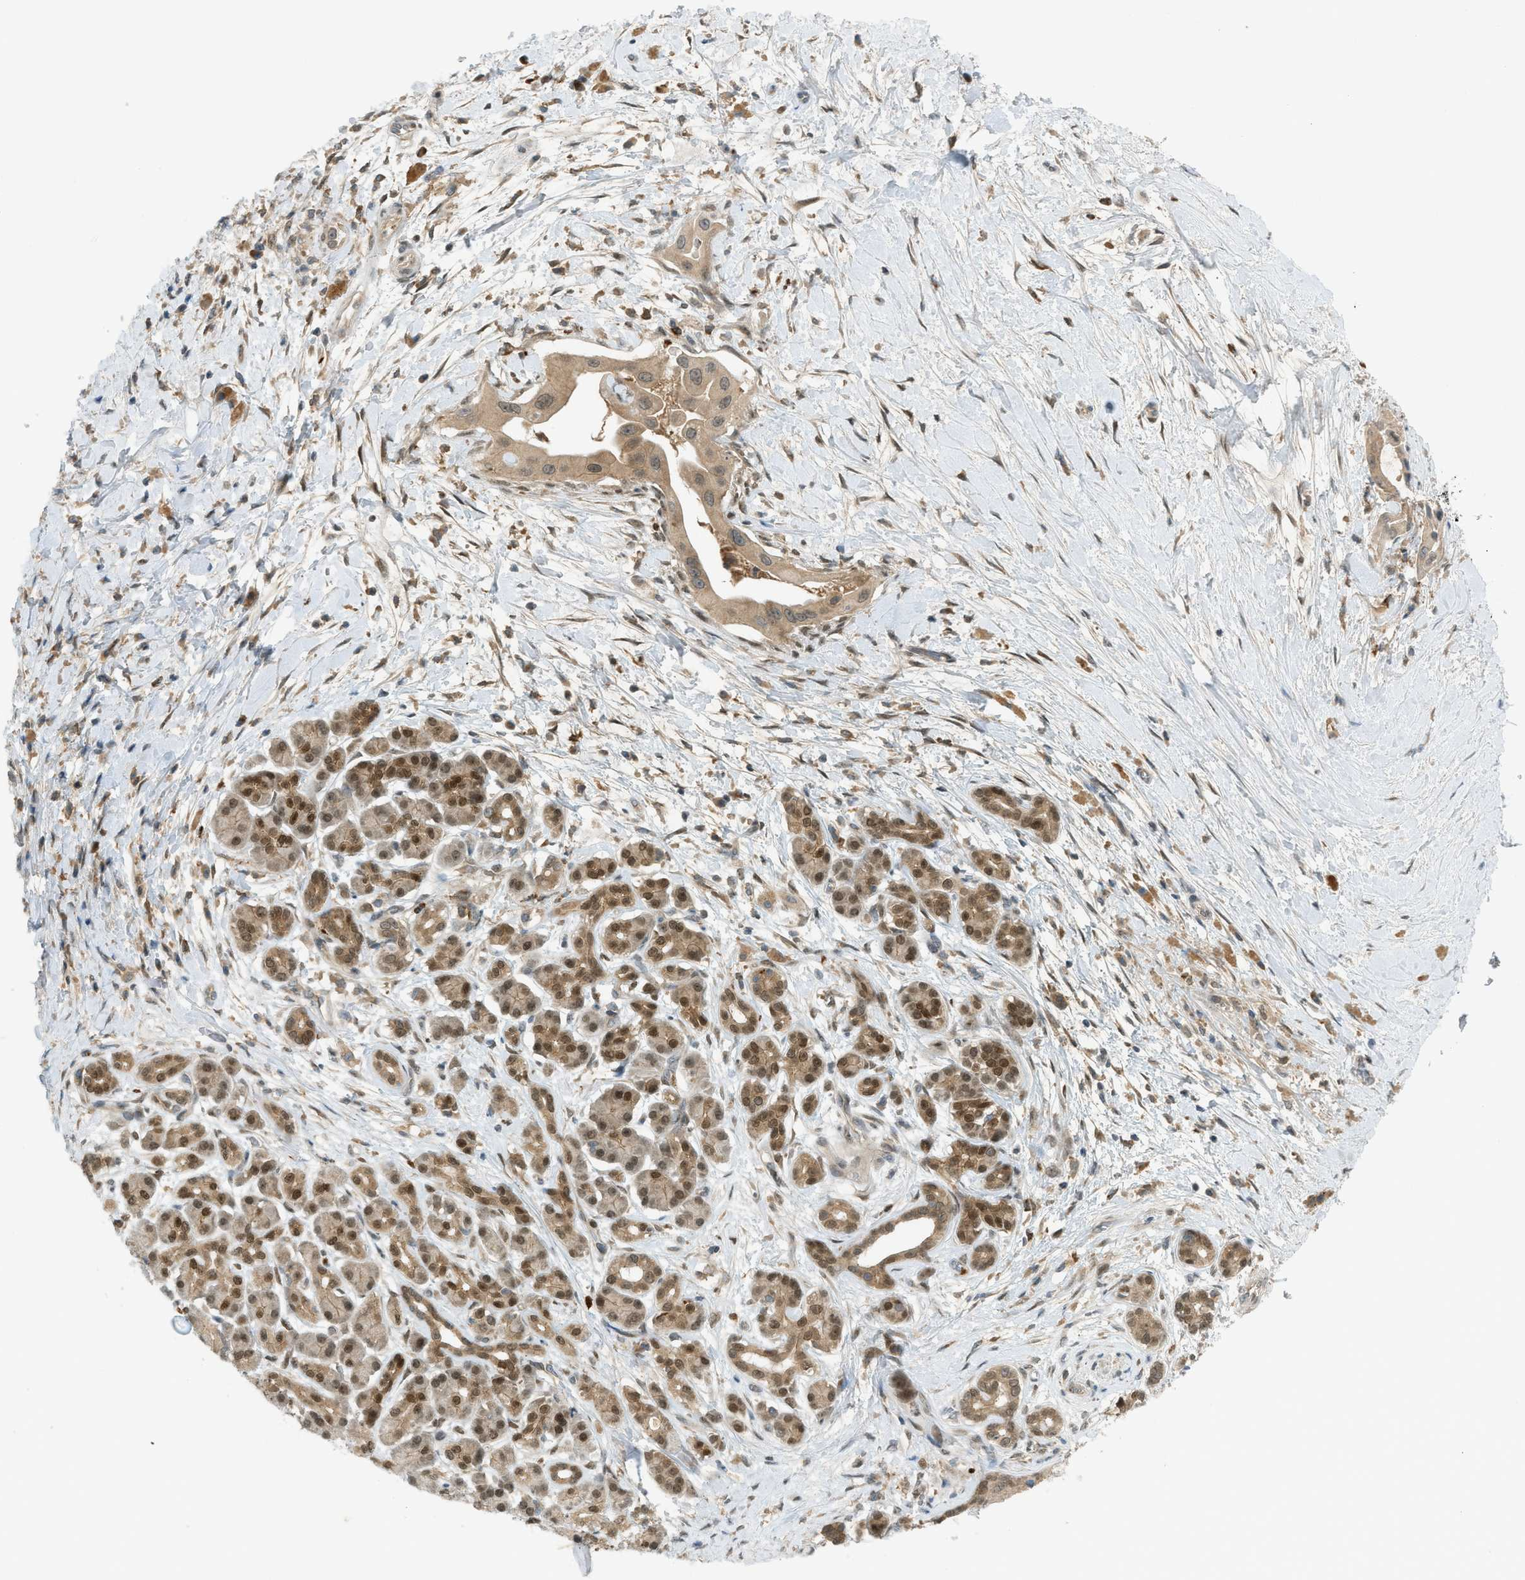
{"staining": {"intensity": "weak", "quantity": ">75%", "location": "cytoplasmic/membranous"}, "tissue": "pancreatic cancer", "cell_type": "Tumor cells", "image_type": "cancer", "snomed": [{"axis": "morphology", "description": "Adenocarcinoma, NOS"}, {"axis": "topography", "description": "Pancreas"}], "caption": "A brown stain highlights weak cytoplasmic/membranous expression of a protein in adenocarcinoma (pancreatic) tumor cells. The staining was performed using DAB (3,3'-diaminobenzidine), with brown indicating positive protein expression. Nuclei are stained blue with hematoxylin.", "gene": "DYRK1A", "patient": {"sex": "male", "age": 55}}